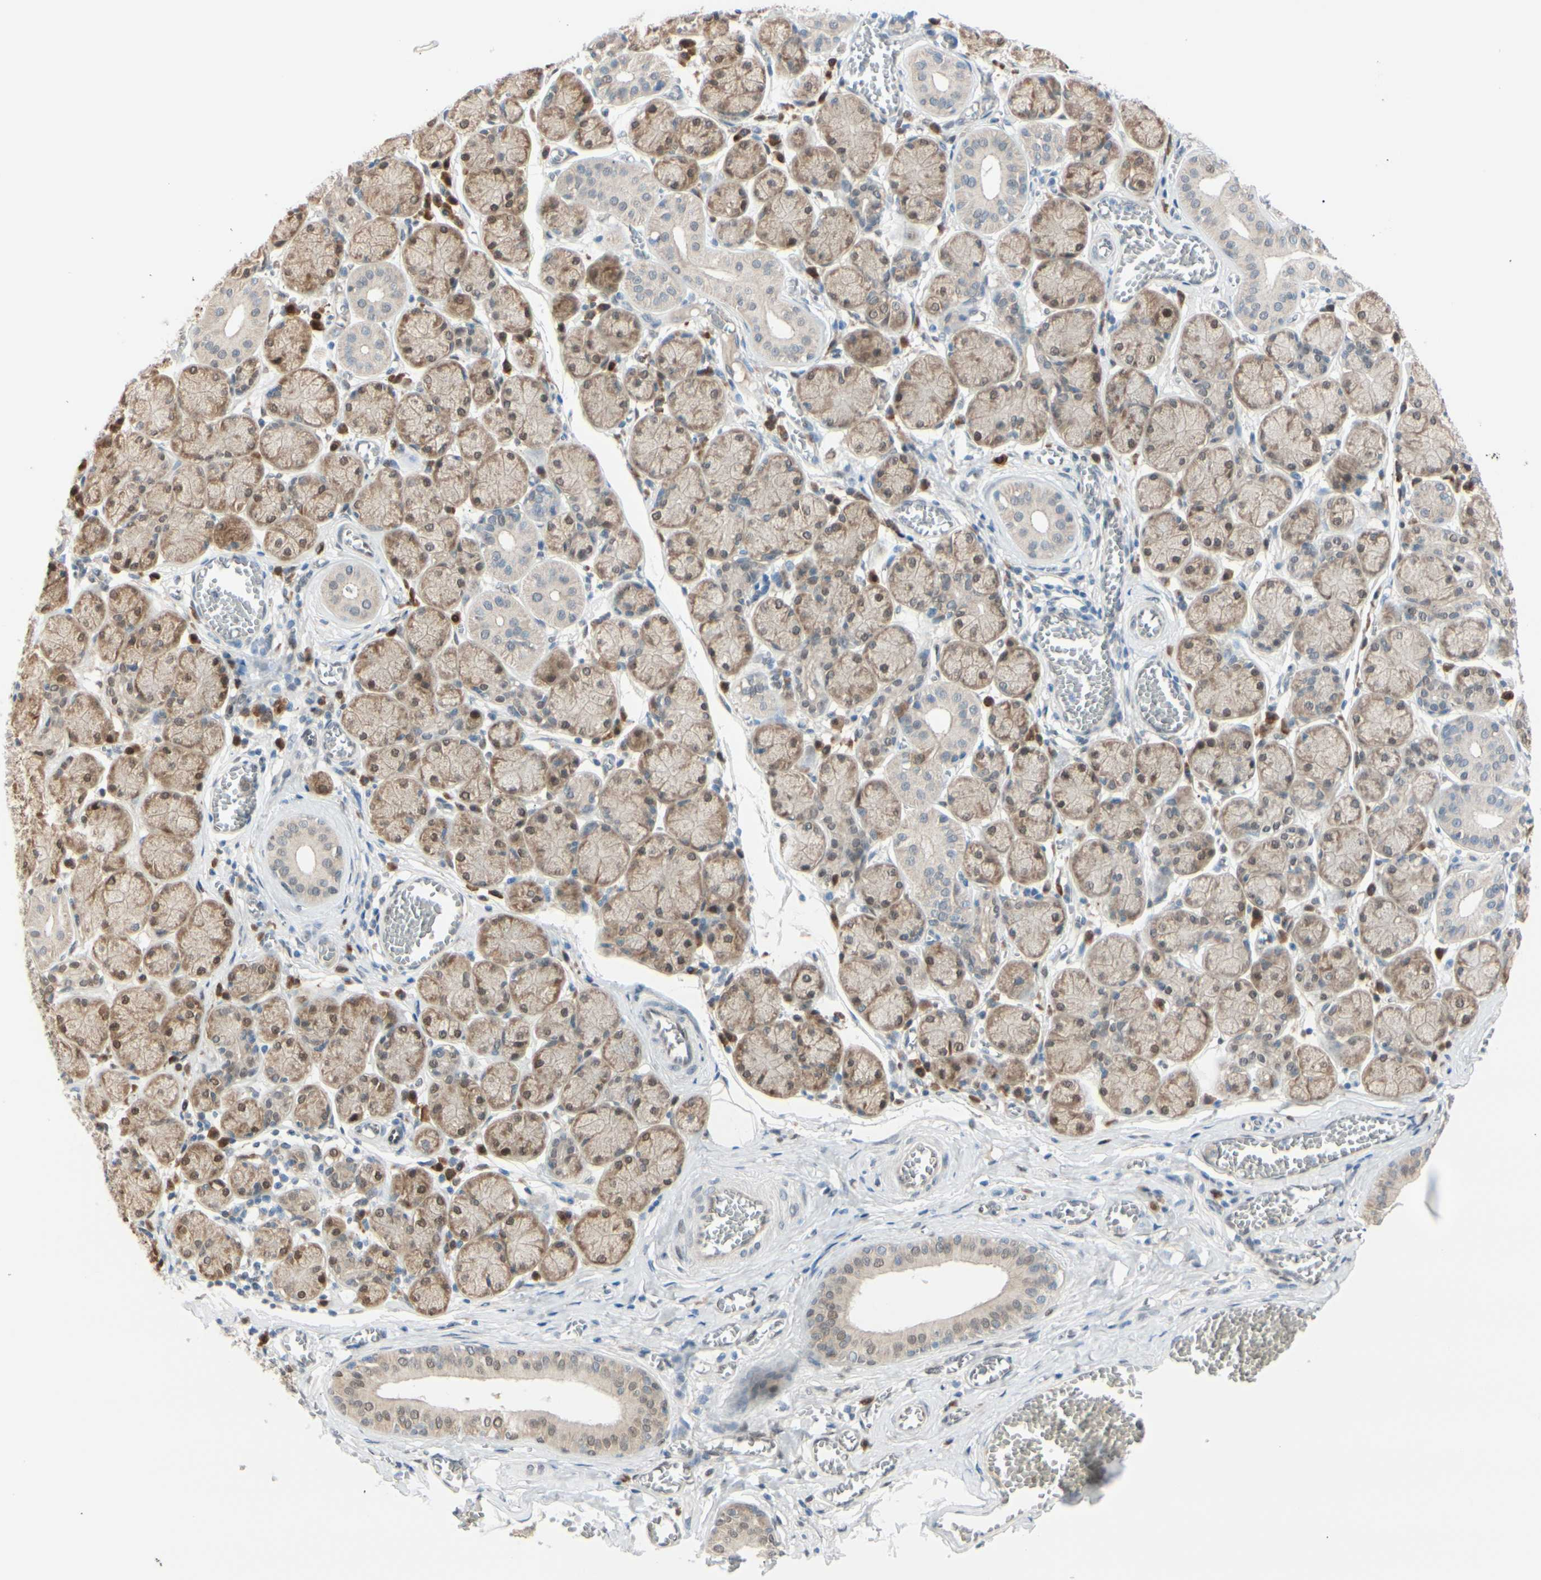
{"staining": {"intensity": "weak", "quantity": ">75%", "location": "cytoplasmic/membranous,nuclear"}, "tissue": "salivary gland", "cell_type": "Glandular cells", "image_type": "normal", "snomed": [{"axis": "morphology", "description": "Normal tissue, NOS"}, {"axis": "topography", "description": "Salivary gland"}], "caption": "IHC photomicrograph of benign salivary gland: salivary gland stained using immunohistochemistry (IHC) demonstrates low levels of weak protein expression localized specifically in the cytoplasmic/membranous,nuclear of glandular cells, appearing as a cytoplasmic/membranous,nuclear brown color.", "gene": "PTTG1", "patient": {"sex": "female", "age": 24}}